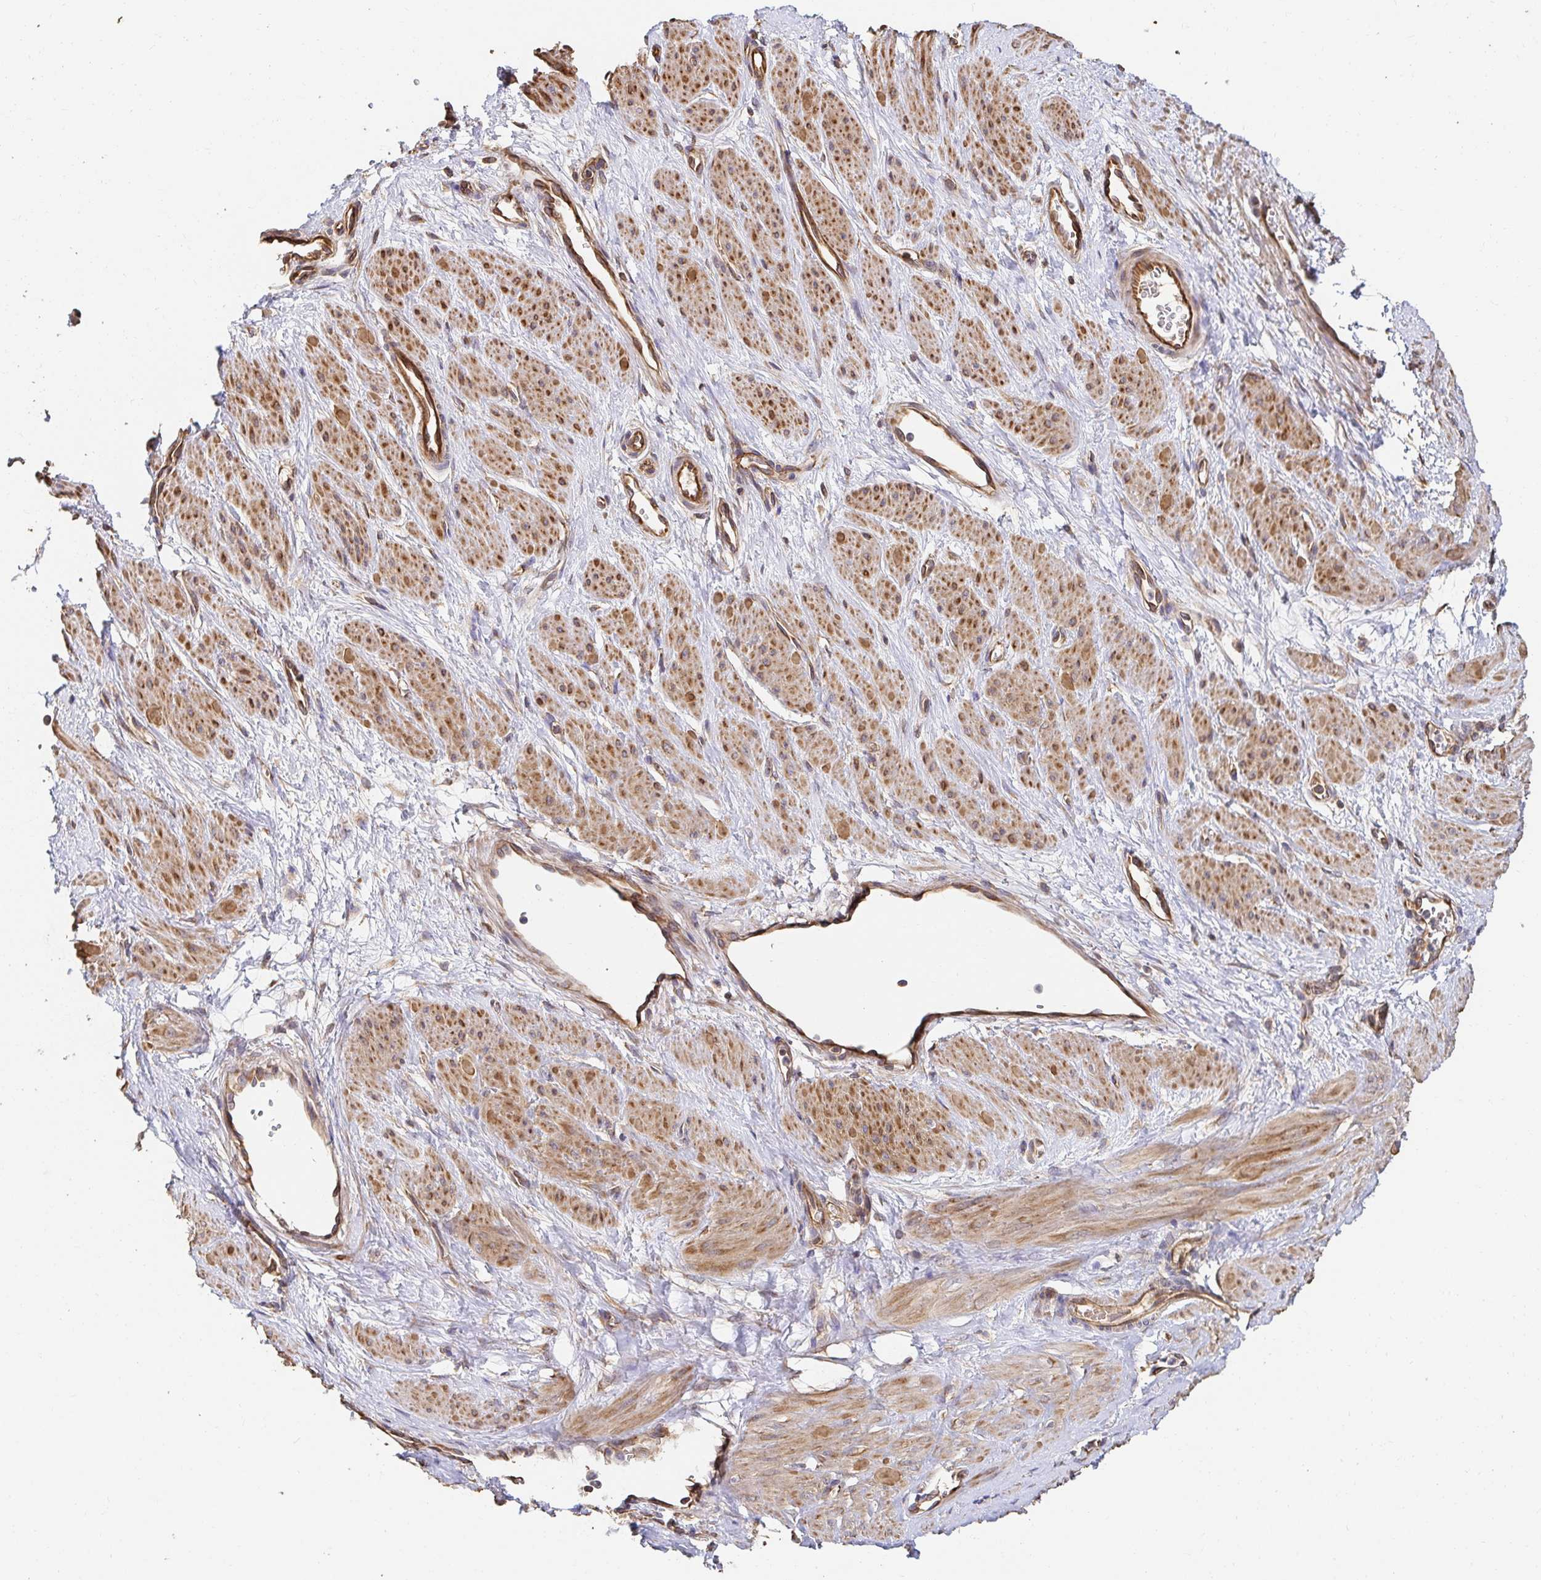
{"staining": {"intensity": "moderate", "quantity": ">75%", "location": "cytoplasmic/membranous"}, "tissue": "smooth muscle", "cell_type": "Smooth muscle cells", "image_type": "normal", "snomed": [{"axis": "morphology", "description": "Normal tissue, NOS"}, {"axis": "topography", "description": "Smooth muscle"}, {"axis": "topography", "description": "Uterus"}], "caption": "A micrograph of human smooth muscle stained for a protein shows moderate cytoplasmic/membranous brown staining in smooth muscle cells. (IHC, brightfield microscopy, high magnification).", "gene": "APBB1", "patient": {"sex": "female", "age": 39}}